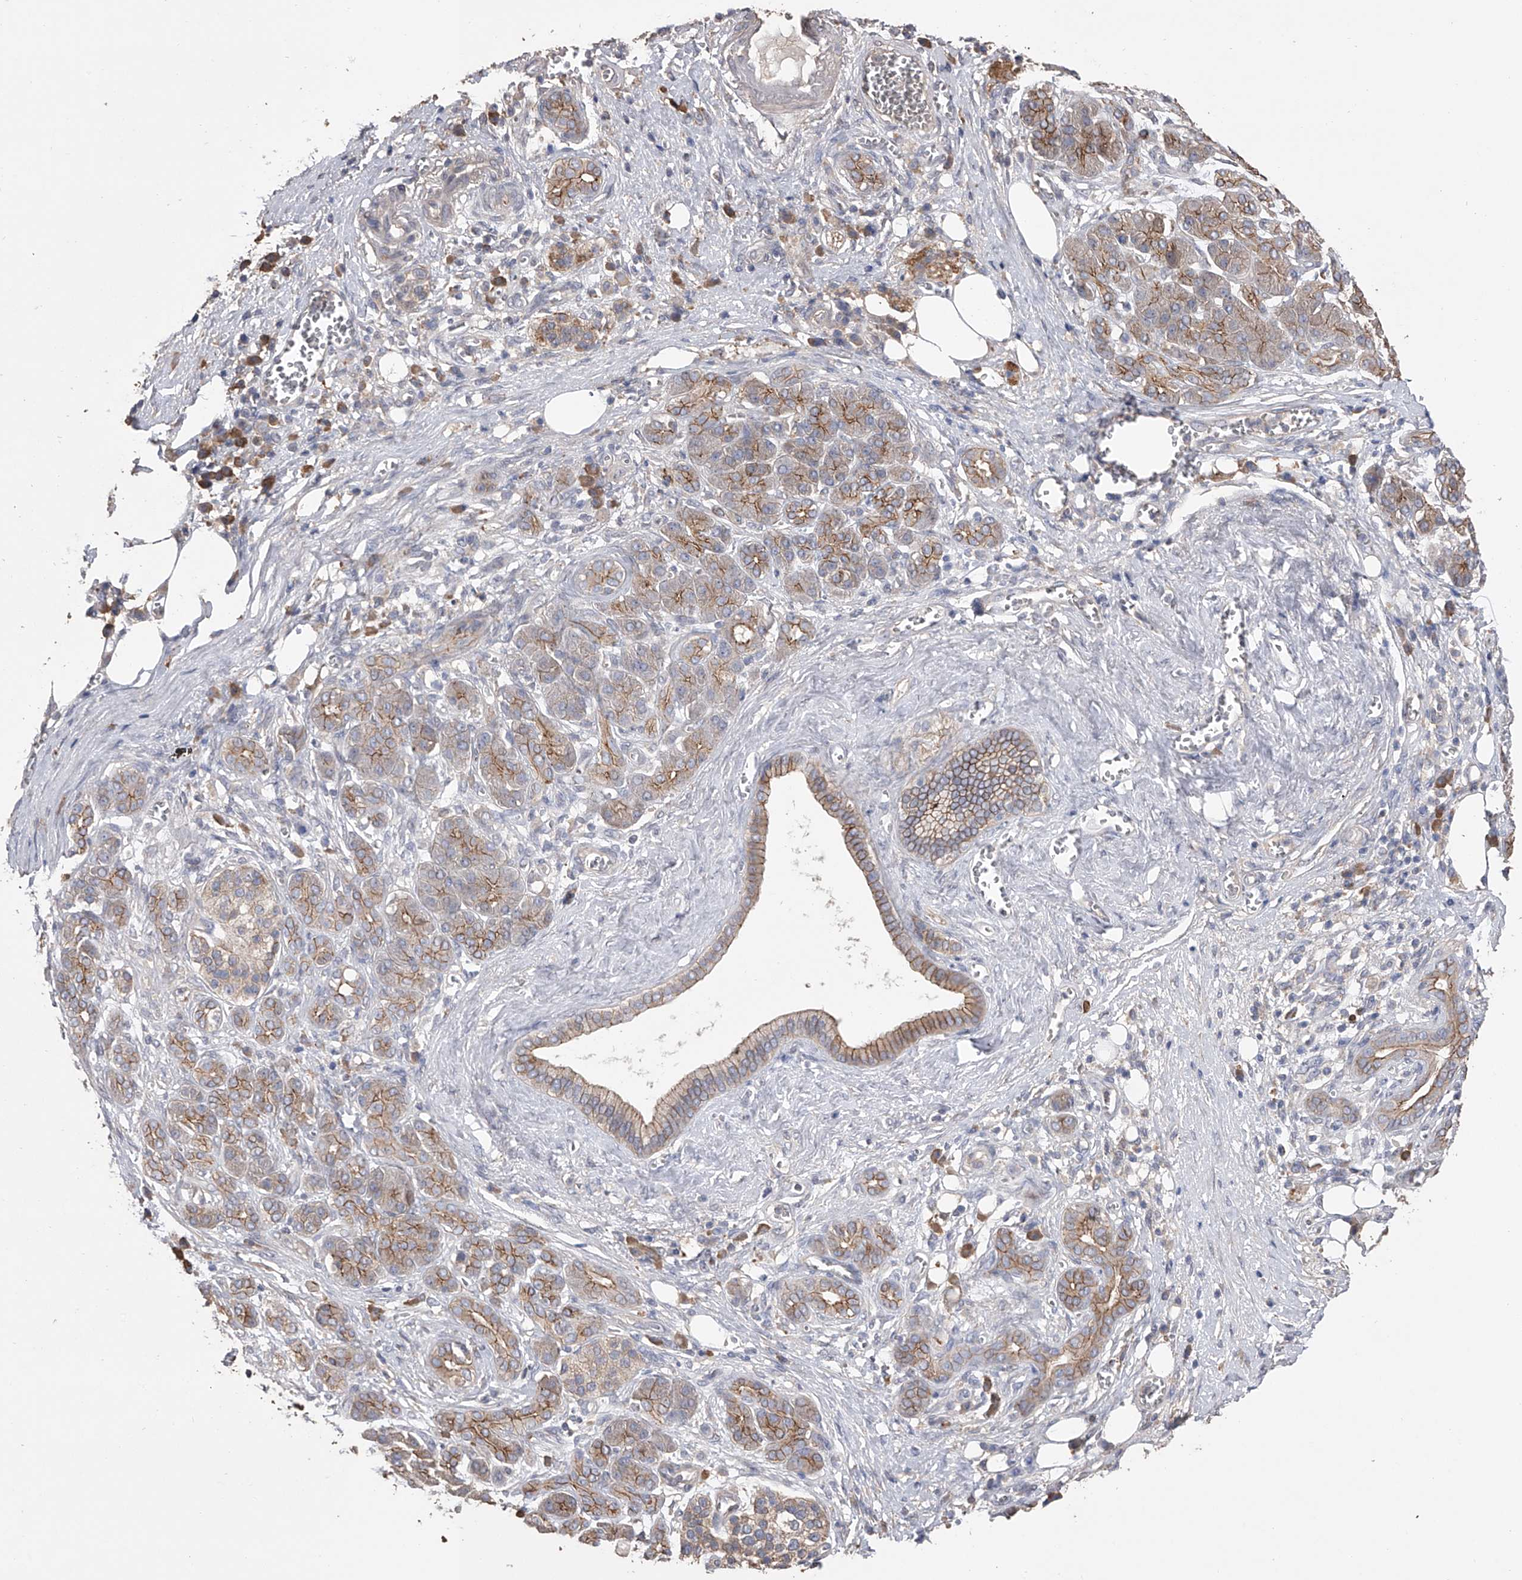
{"staining": {"intensity": "moderate", "quantity": ">75%", "location": "cytoplasmic/membranous"}, "tissue": "pancreatic cancer", "cell_type": "Tumor cells", "image_type": "cancer", "snomed": [{"axis": "morphology", "description": "Adenocarcinoma, NOS"}, {"axis": "topography", "description": "Pancreas"}], "caption": "A brown stain shows moderate cytoplasmic/membranous staining of a protein in pancreatic adenocarcinoma tumor cells. Immunohistochemistry stains the protein of interest in brown and the nuclei are stained blue.", "gene": "ZNF343", "patient": {"sex": "male", "age": 78}}